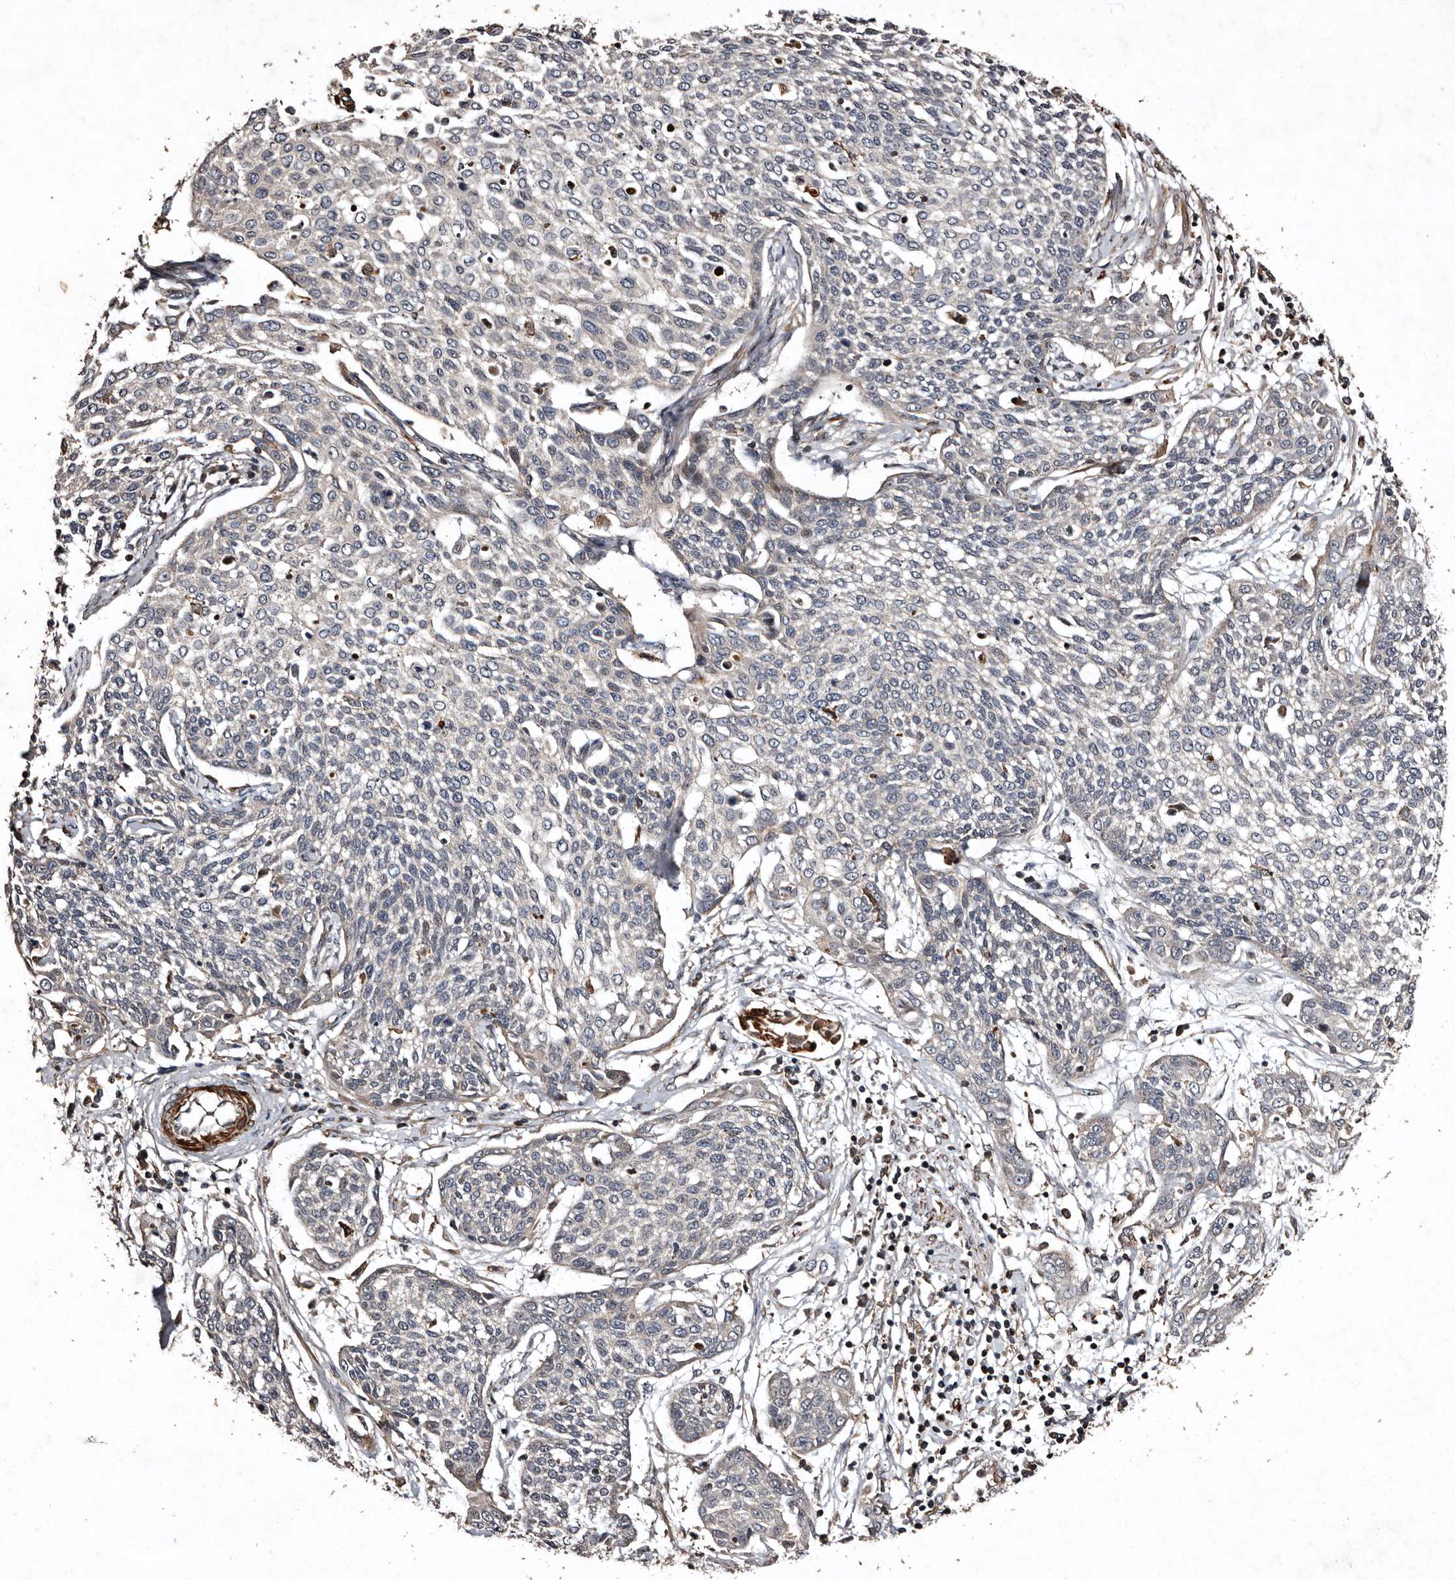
{"staining": {"intensity": "negative", "quantity": "none", "location": "none"}, "tissue": "cervical cancer", "cell_type": "Tumor cells", "image_type": "cancer", "snomed": [{"axis": "morphology", "description": "Squamous cell carcinoma, NOS"}, {"axis": "topography", "description": "Cervix"}], "caption": "DAB (3,3'-diaminobenzidine) immunohistochemical staining of cervical cancer (squamous cell carcinoma) exhibits no significant staining in tumor cells. (DAB IHC with hematoxylin counter stain).", "gene": "PRKD3", "patient": {"sex": "female", "age": 34}}